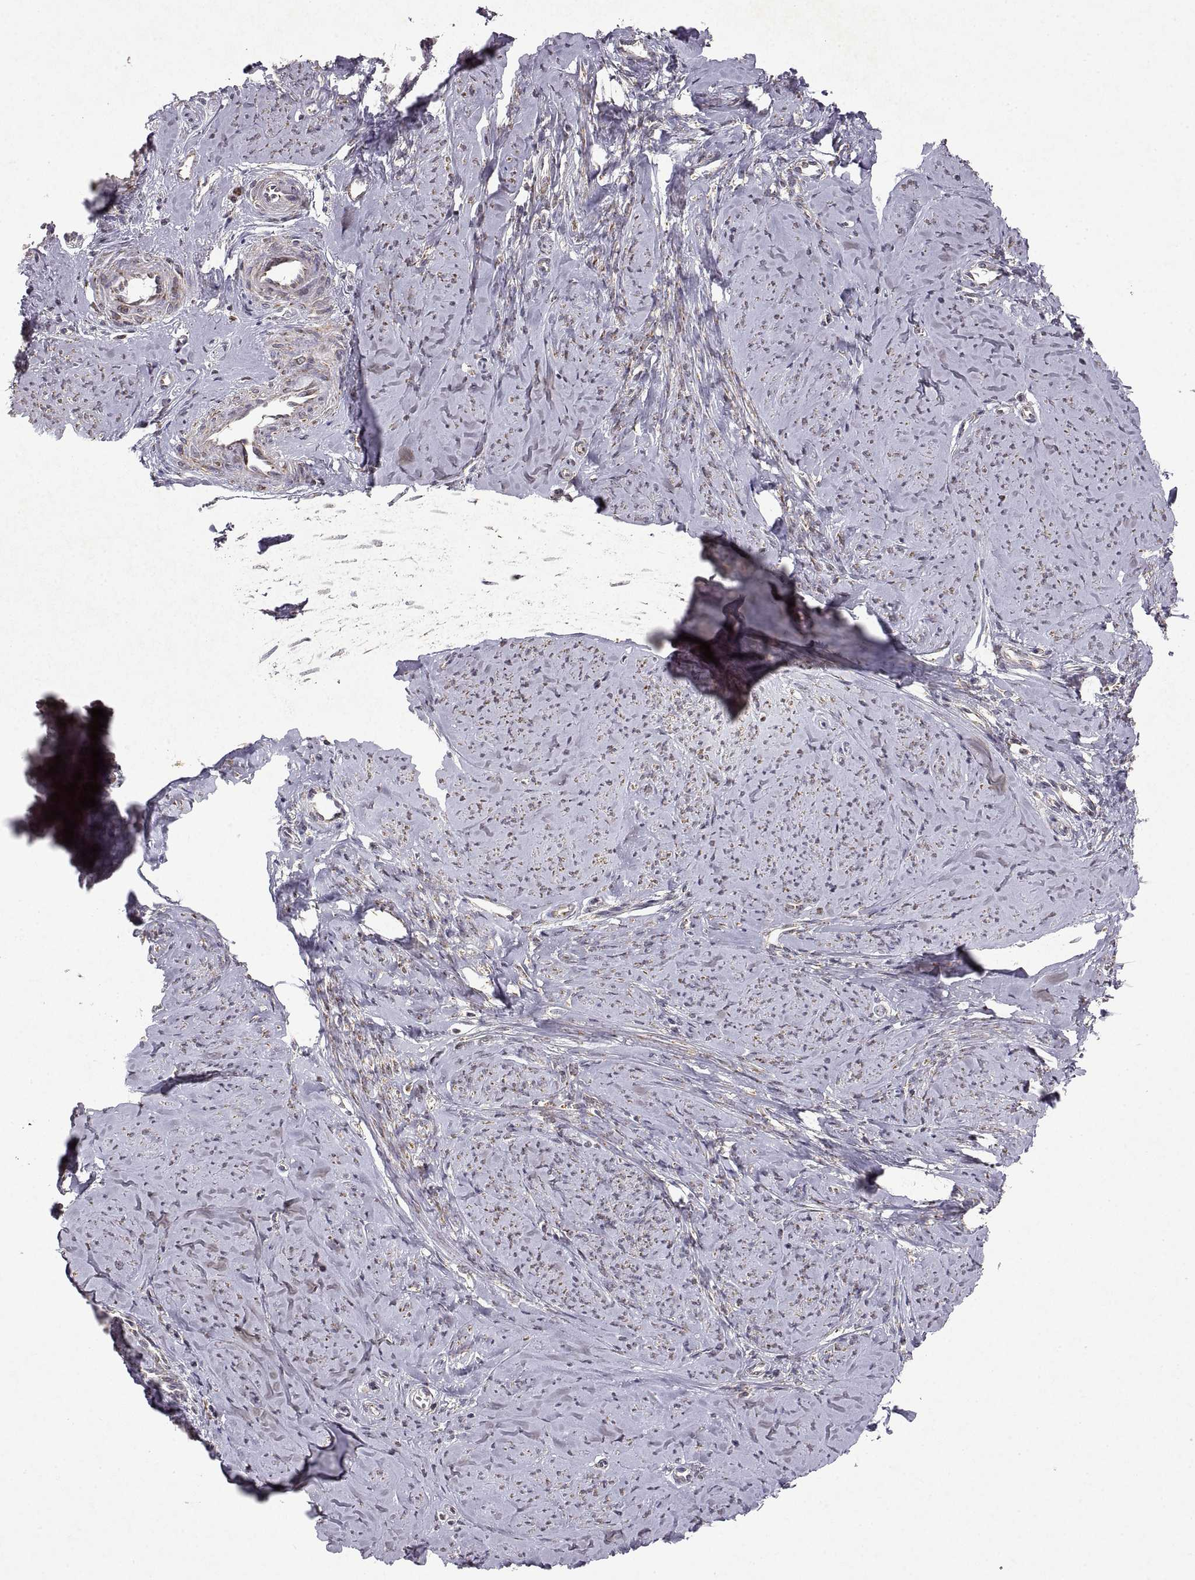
{"staining": {"intensity": "weak", "quantity": "25%-75%", "location": "cytoplasmic/membranous"}, "tissue": "smooth muscle", "cell_type": "Smooth muscle cells", "image_type": "normal", "snomed": [{"axis": "morphology", "description": "Normal tissue, NOS"}, {"axis": "topography", "description": "Smooth muscle"}], "caption": "Protein expression analysis of normal human smooth muscle reveals weak cytoplasmic/membranous staining in approximately 25%-75% of smooth muscle cells. (brown staining indicates protein expression, while blue staining denotes nuclei).", "gene": "MANBAL", "patient": {"sex": "female", "age": 48}}